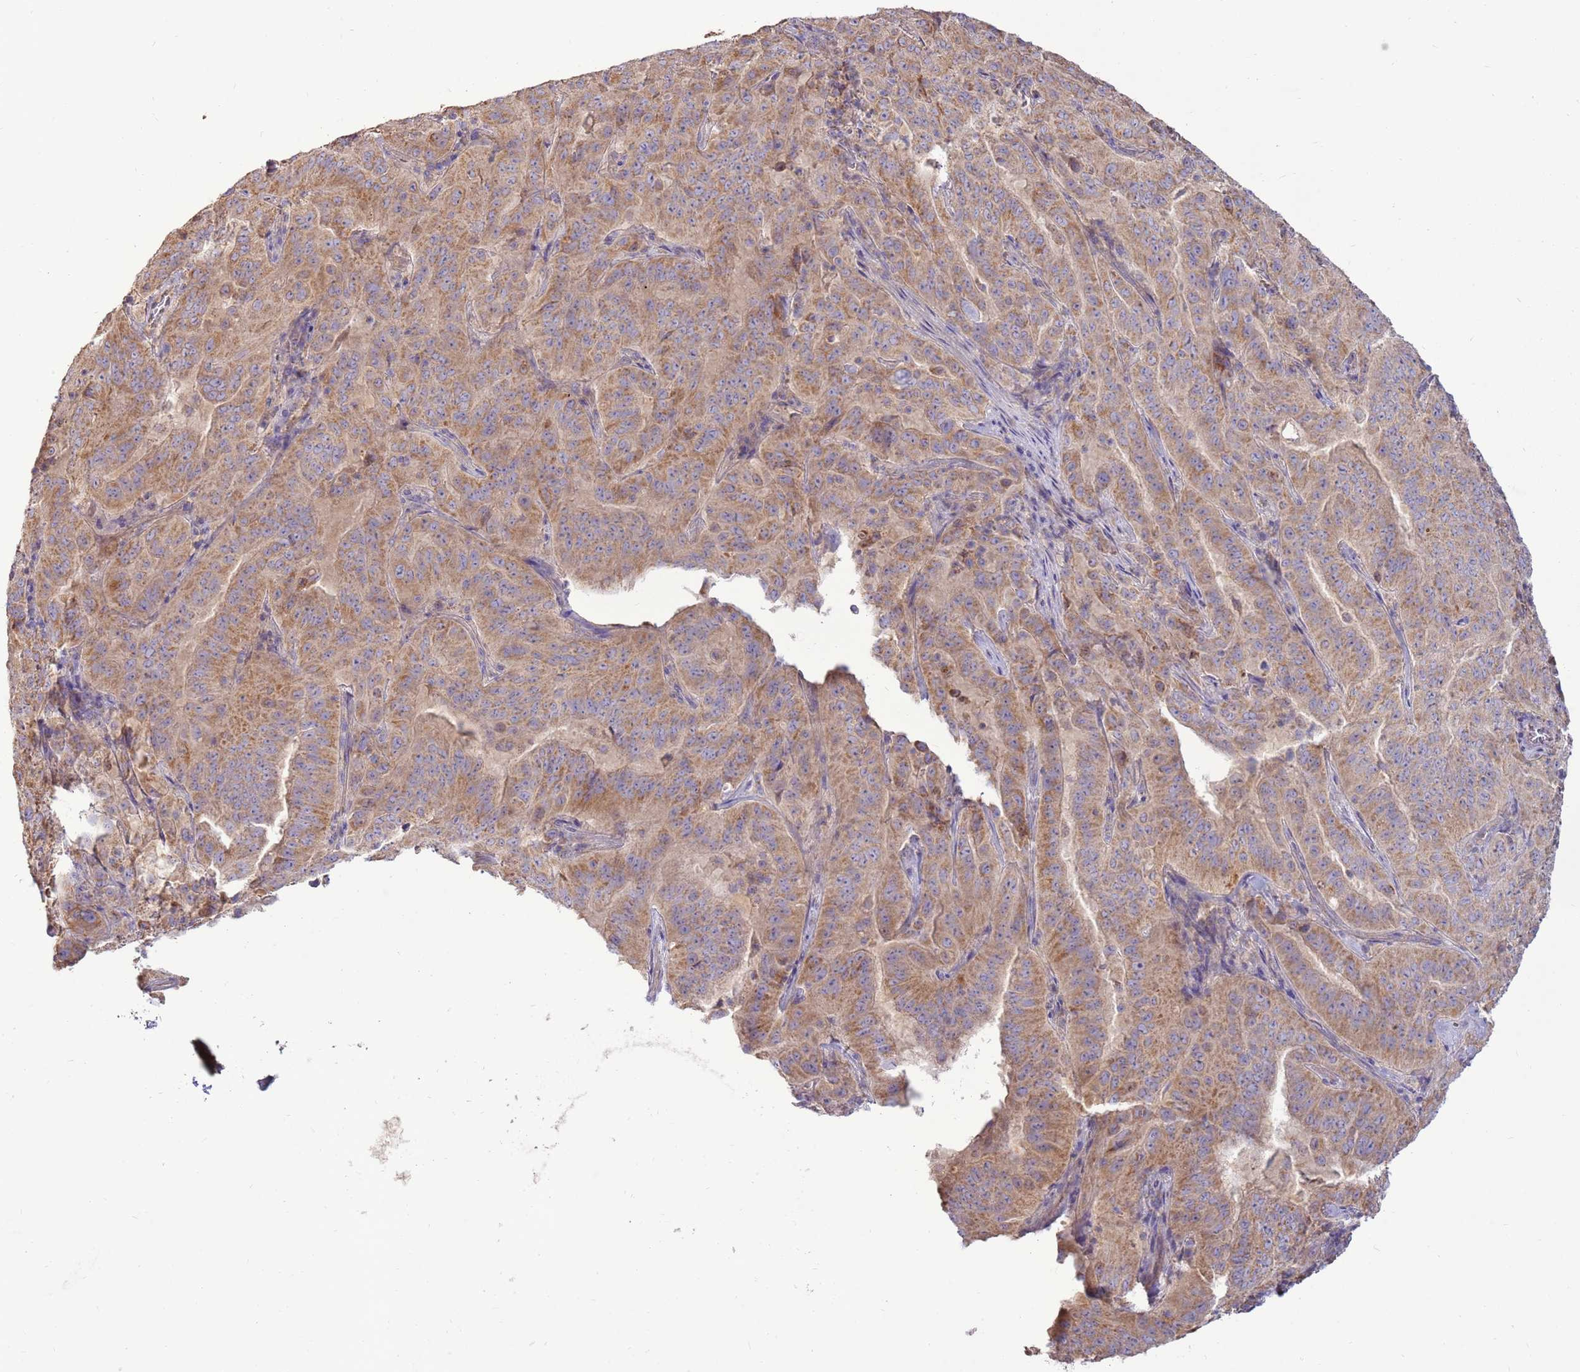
{"staining": {"intensity": "moderate", "quantity": ">75%", "location": "cytoplasmic/membranous"}, "tissue": "pancreatic cancer", "cell_type": "Tumor cells", "image_type": "cancer", "snomed": [{"axis": "morphology", "description": "Adenocarcinoma, NOS"}, {"axis": "topography", "description": "Pancreas"}], "caption": "Protein expression analysis of human pancreatic cancer (adenocarcinoma) reveals moderate cytoplasmic/membranous expression in about >75% of tumor cells.", "gene": "TRAPPC4", "patient": {"sex": "male", "age": 63}}